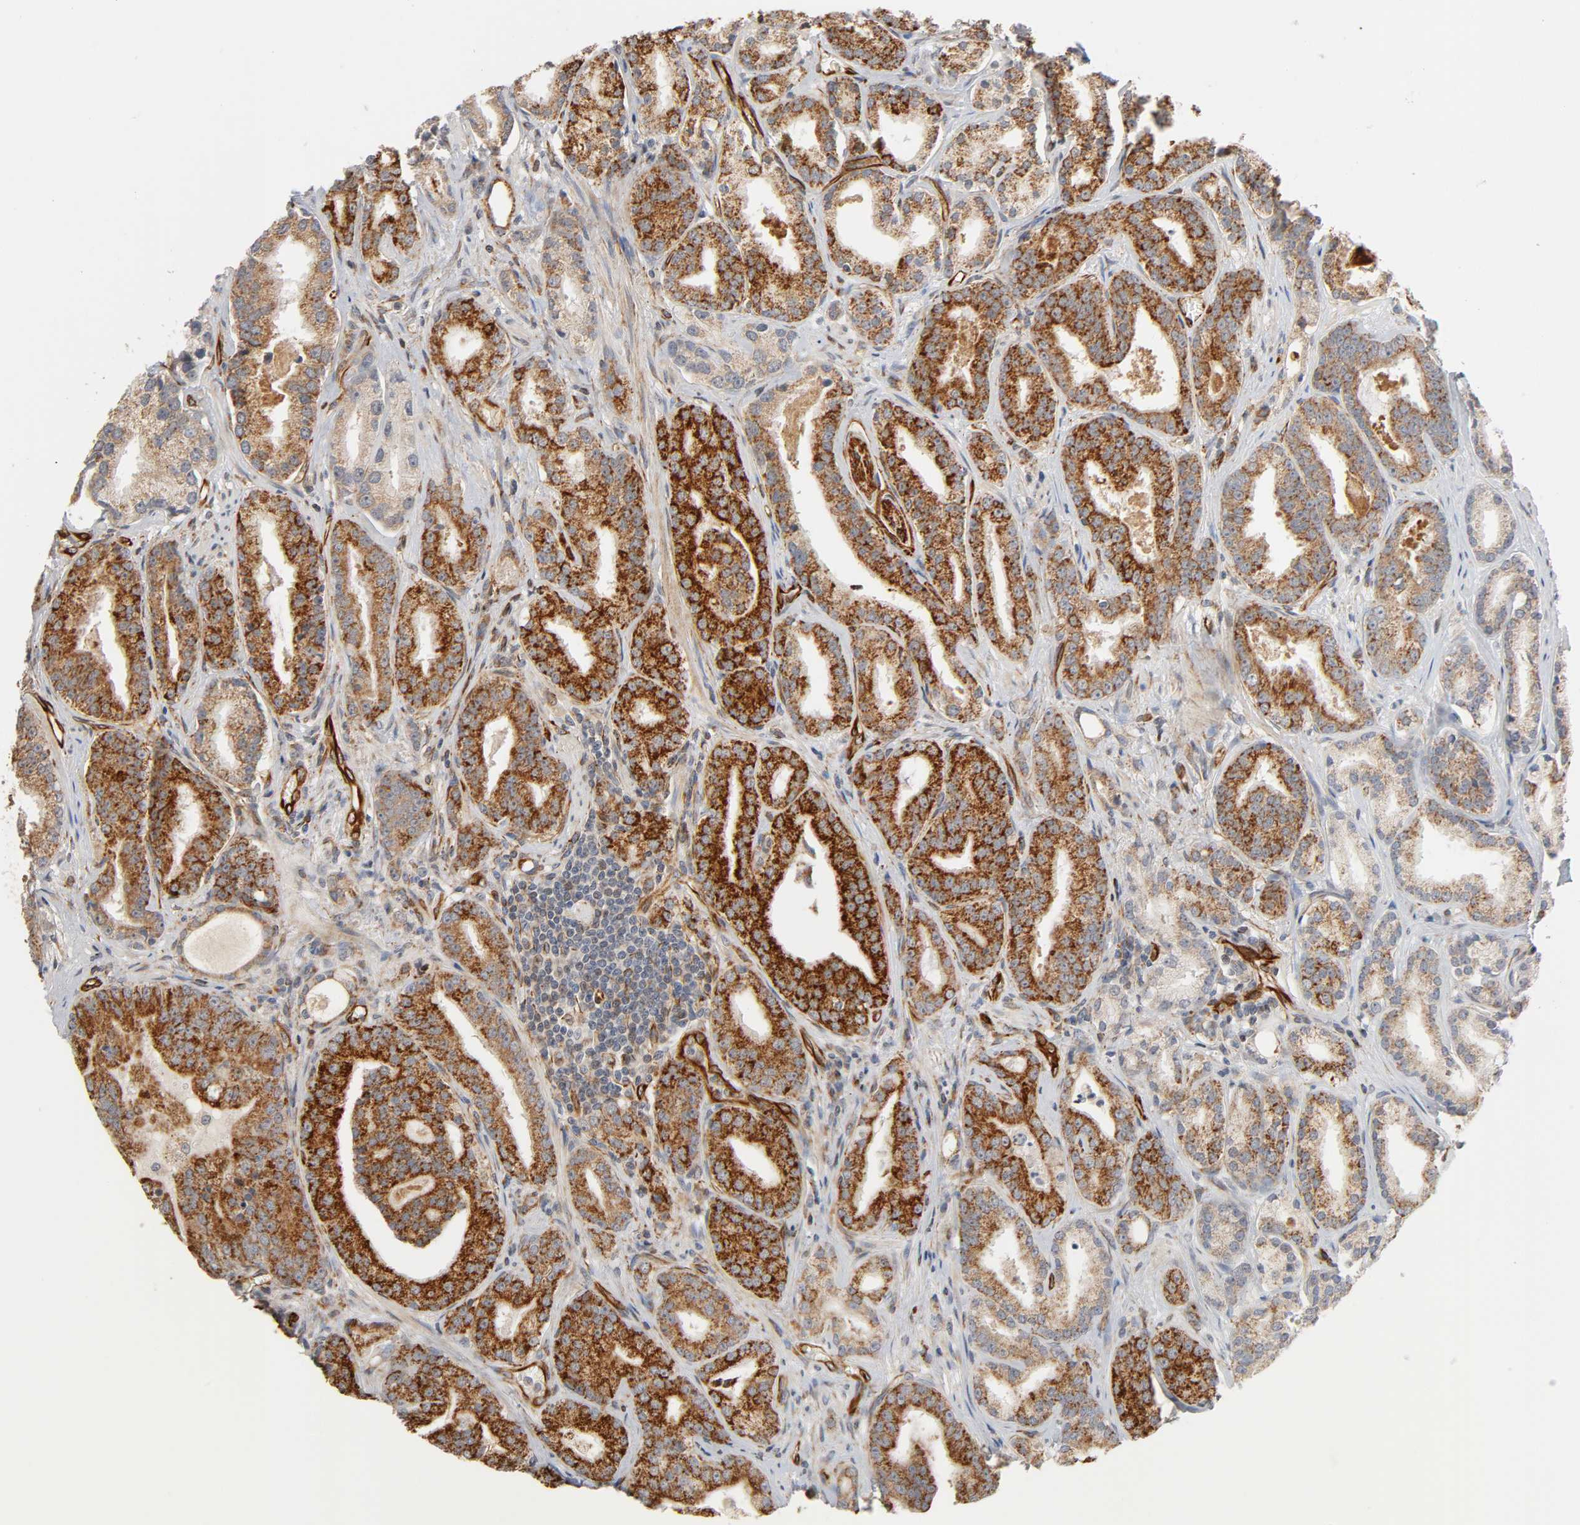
{"staining": {"intensity": "strong", "quantity": ">75%", "location": "cytoplasmic/membranous"}, "tissue": "prostate cancer", "cell_type": "Tumor cells", "image_type": "cancer", "snomed": [{"axis": "morphology", "description": "Adenocarcinoma, Low grade"}, {"axis": "topography", "description": "Prostate"}], "caption": "Prostate adenocarcinoma (low-grade) stained with IHC displays strong cytoplasmic/membranous expression in about >75% of tumor cells.", "gene": "REEP6", "patient": {"sex": "male", "age": 63}}